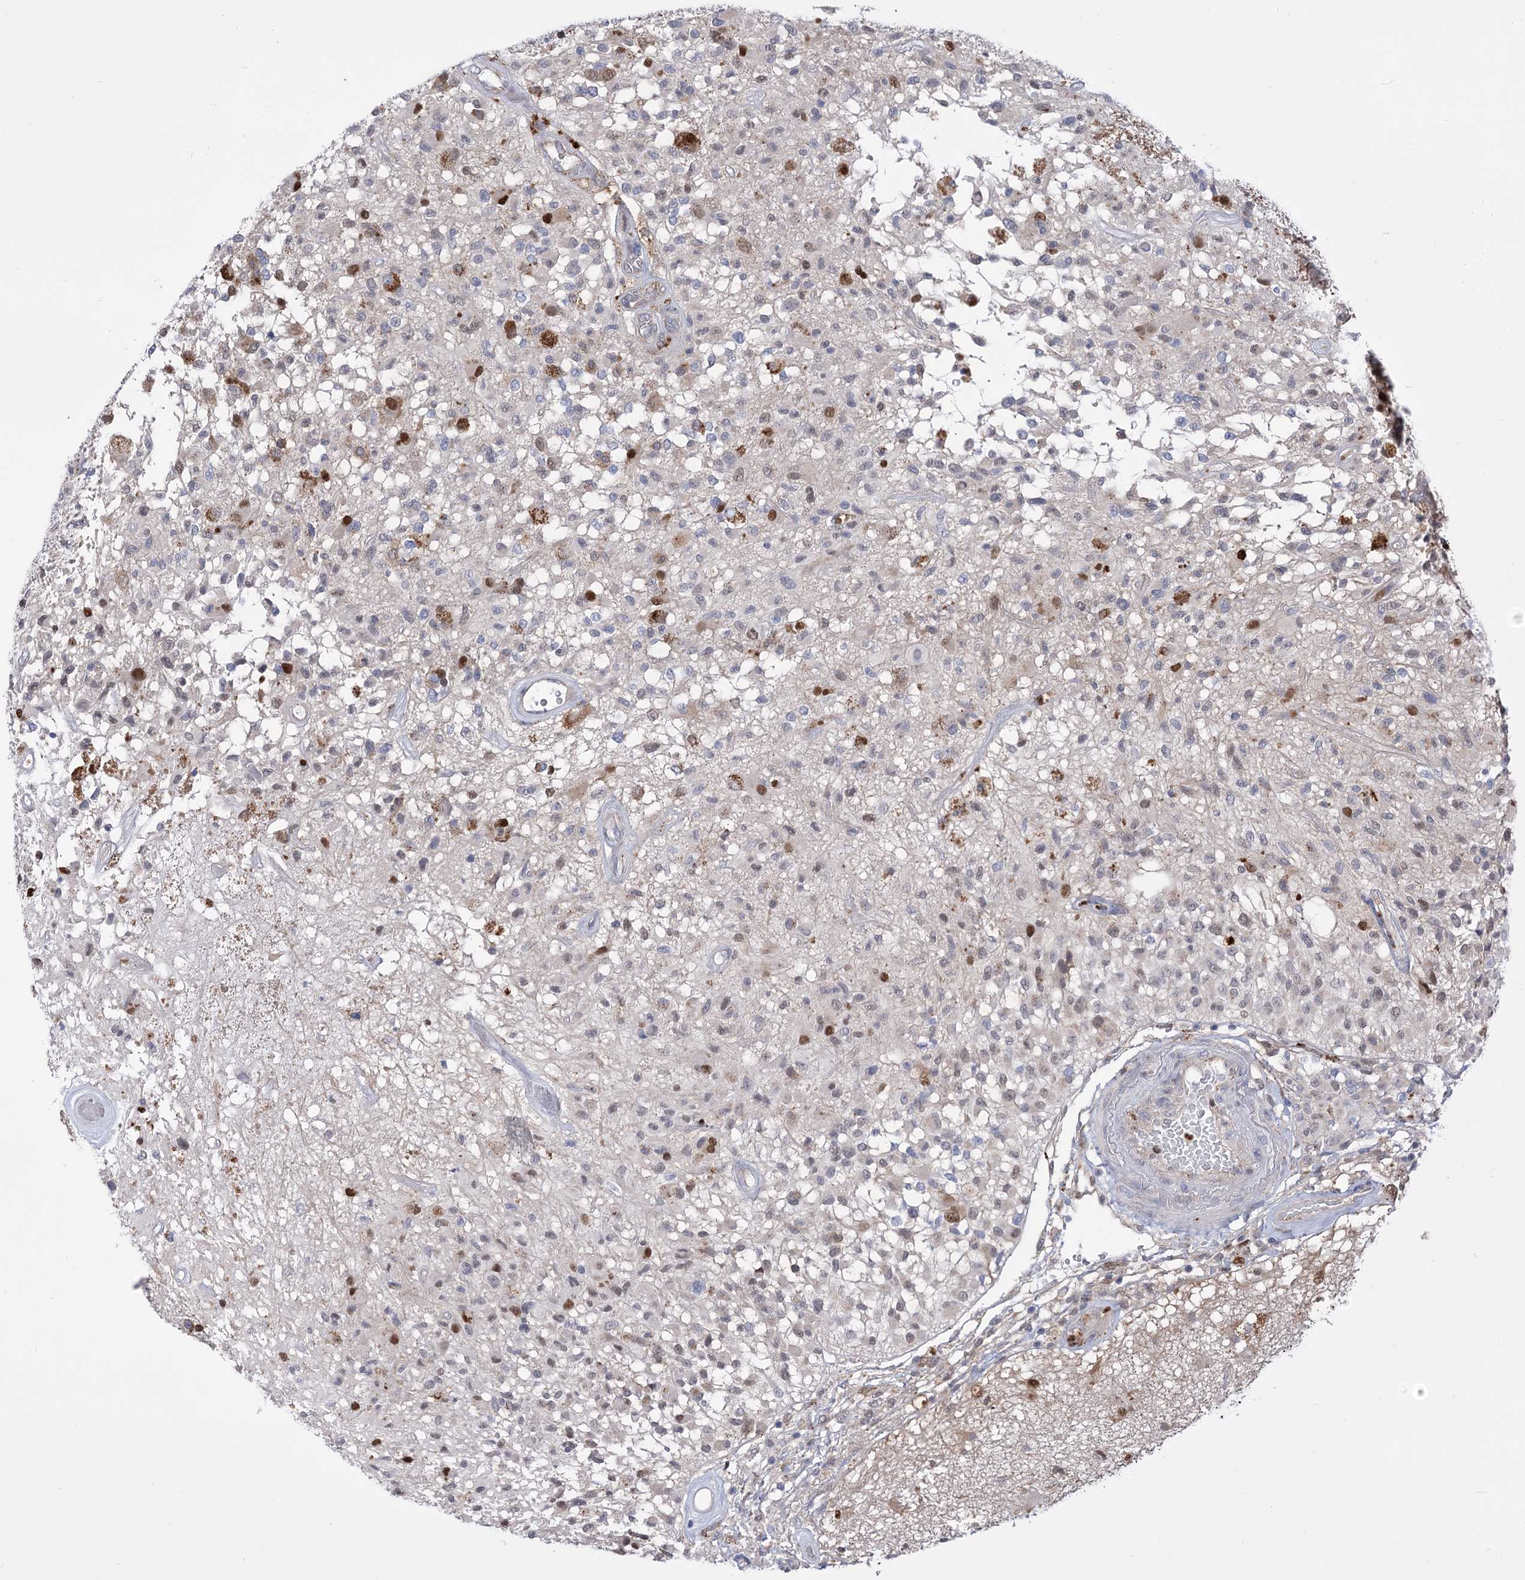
{"staining": {"intensity": "negative", "quantity": "none", "location": "none"}, "tissue": "glioma", "cell_type": "Tumor cells", "image_type": "cancer", "snomed": [{"axis": "morphology", "description": "Glioma, malignant, High grade"}, {"axis": "morphology", "description": "Glioblastoma, NOS"}, {"axis": "topography", "description": "Brain"}], "caption": "An immunohistochemistry micrograph of high-grade glioma (malignant) is shown. There is no staining in tumor cells of high-grade glioma (malignant).", "gene": "SIAE", "patient": {"sex": "male", "age": 60}}